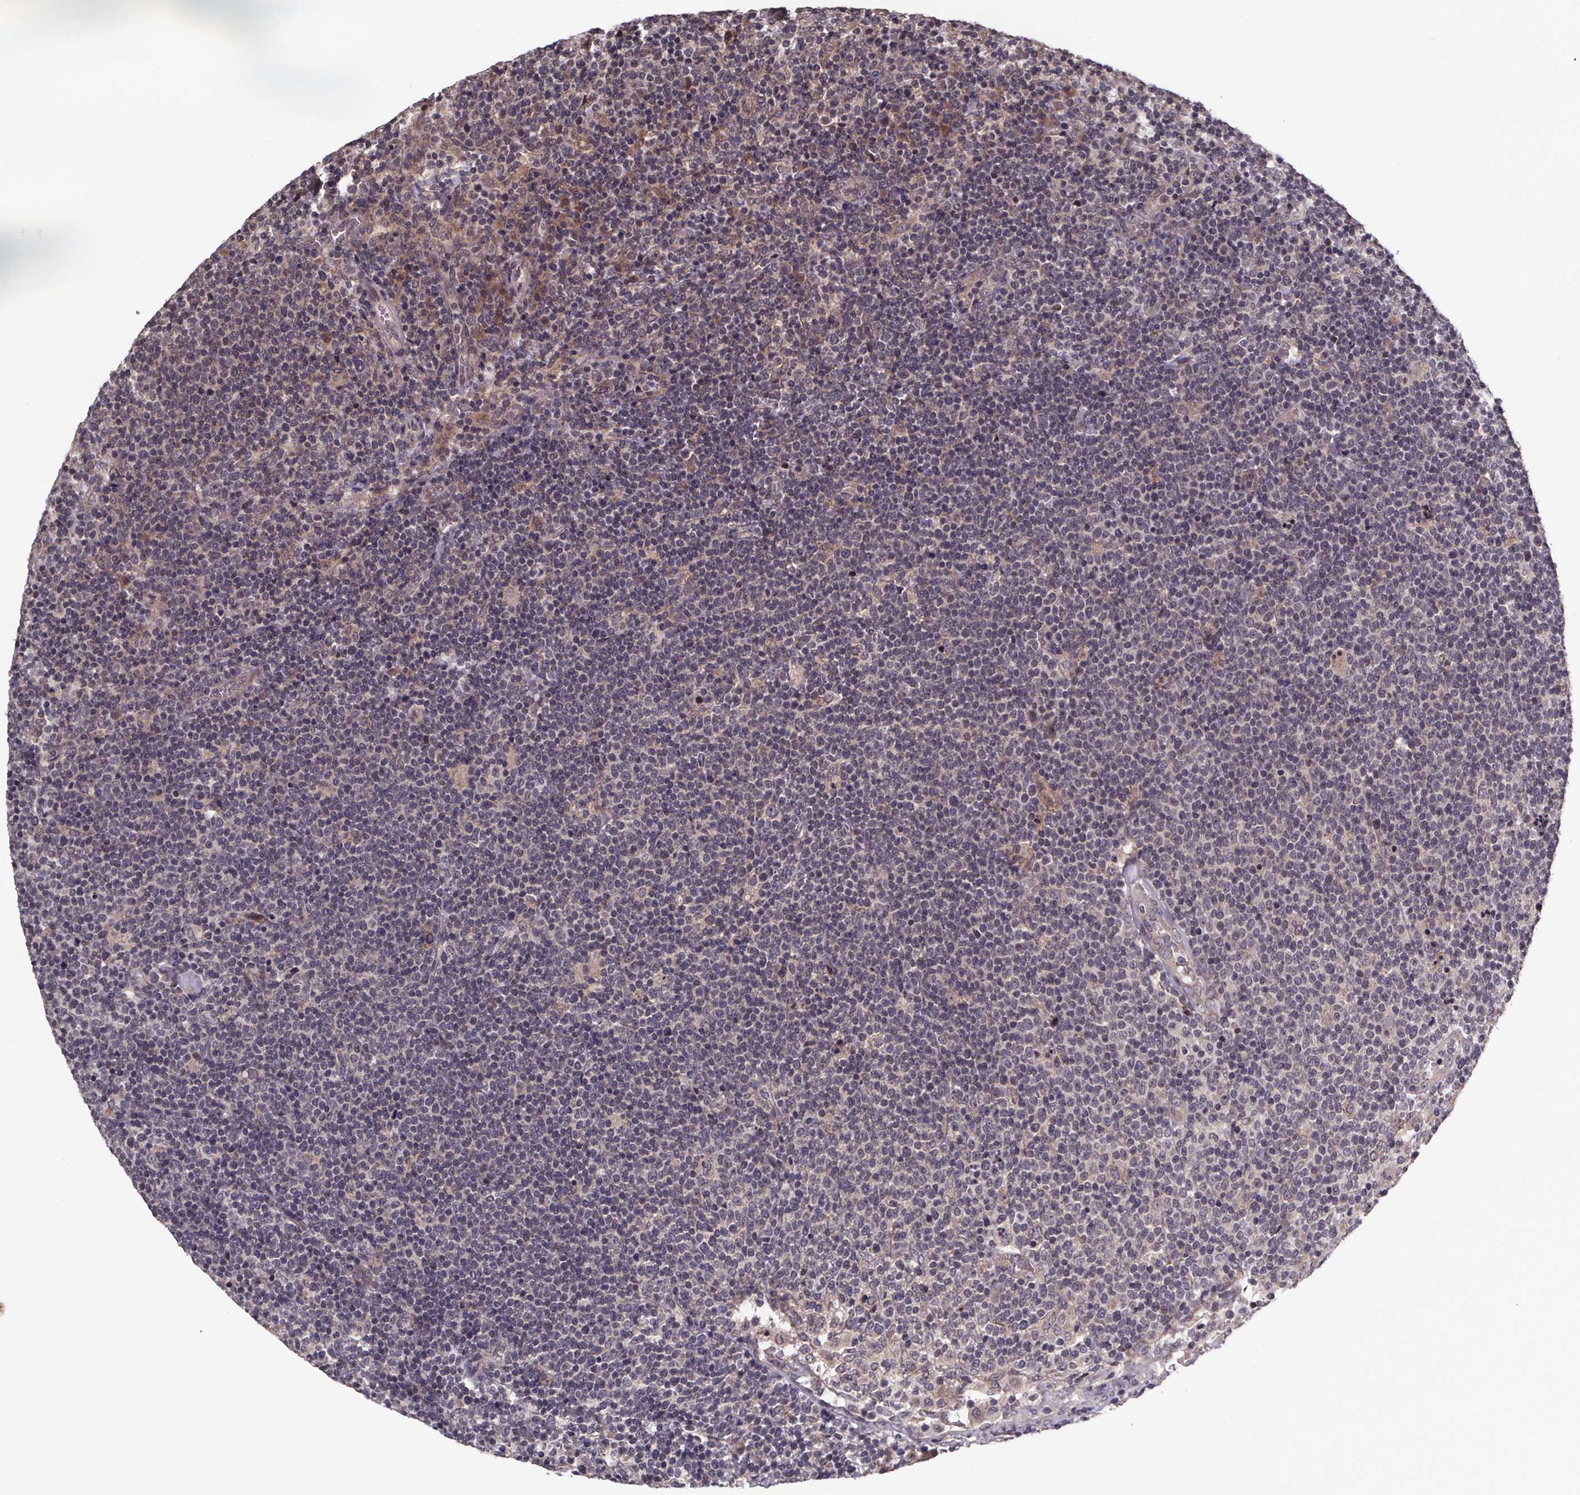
{"staining": {"intensity": "weak", "quantity": "25%-75%", "location": "cytoplasmic/membranous"}, "tissue": "lymphoma", "cell_type": "Tumor cells", "image_type": "cancer", "snomed": [{"axis": "morphology", "description": "Malignant lymphoma, non-Hodgkin's type, High grade"}, {"axis": "topography", "description": "Lymph node"}], "caption": "Weak cytoplasmic/membranous protein staining is present in approximately 25%-75% of tumor cells in high-grade malignant lymphoma, non-Hodgkin's type. (IHC, brightfield microscopy, high magnification).", "gene": "SAT1", "patient": {"sex": "male", "age": 61}}